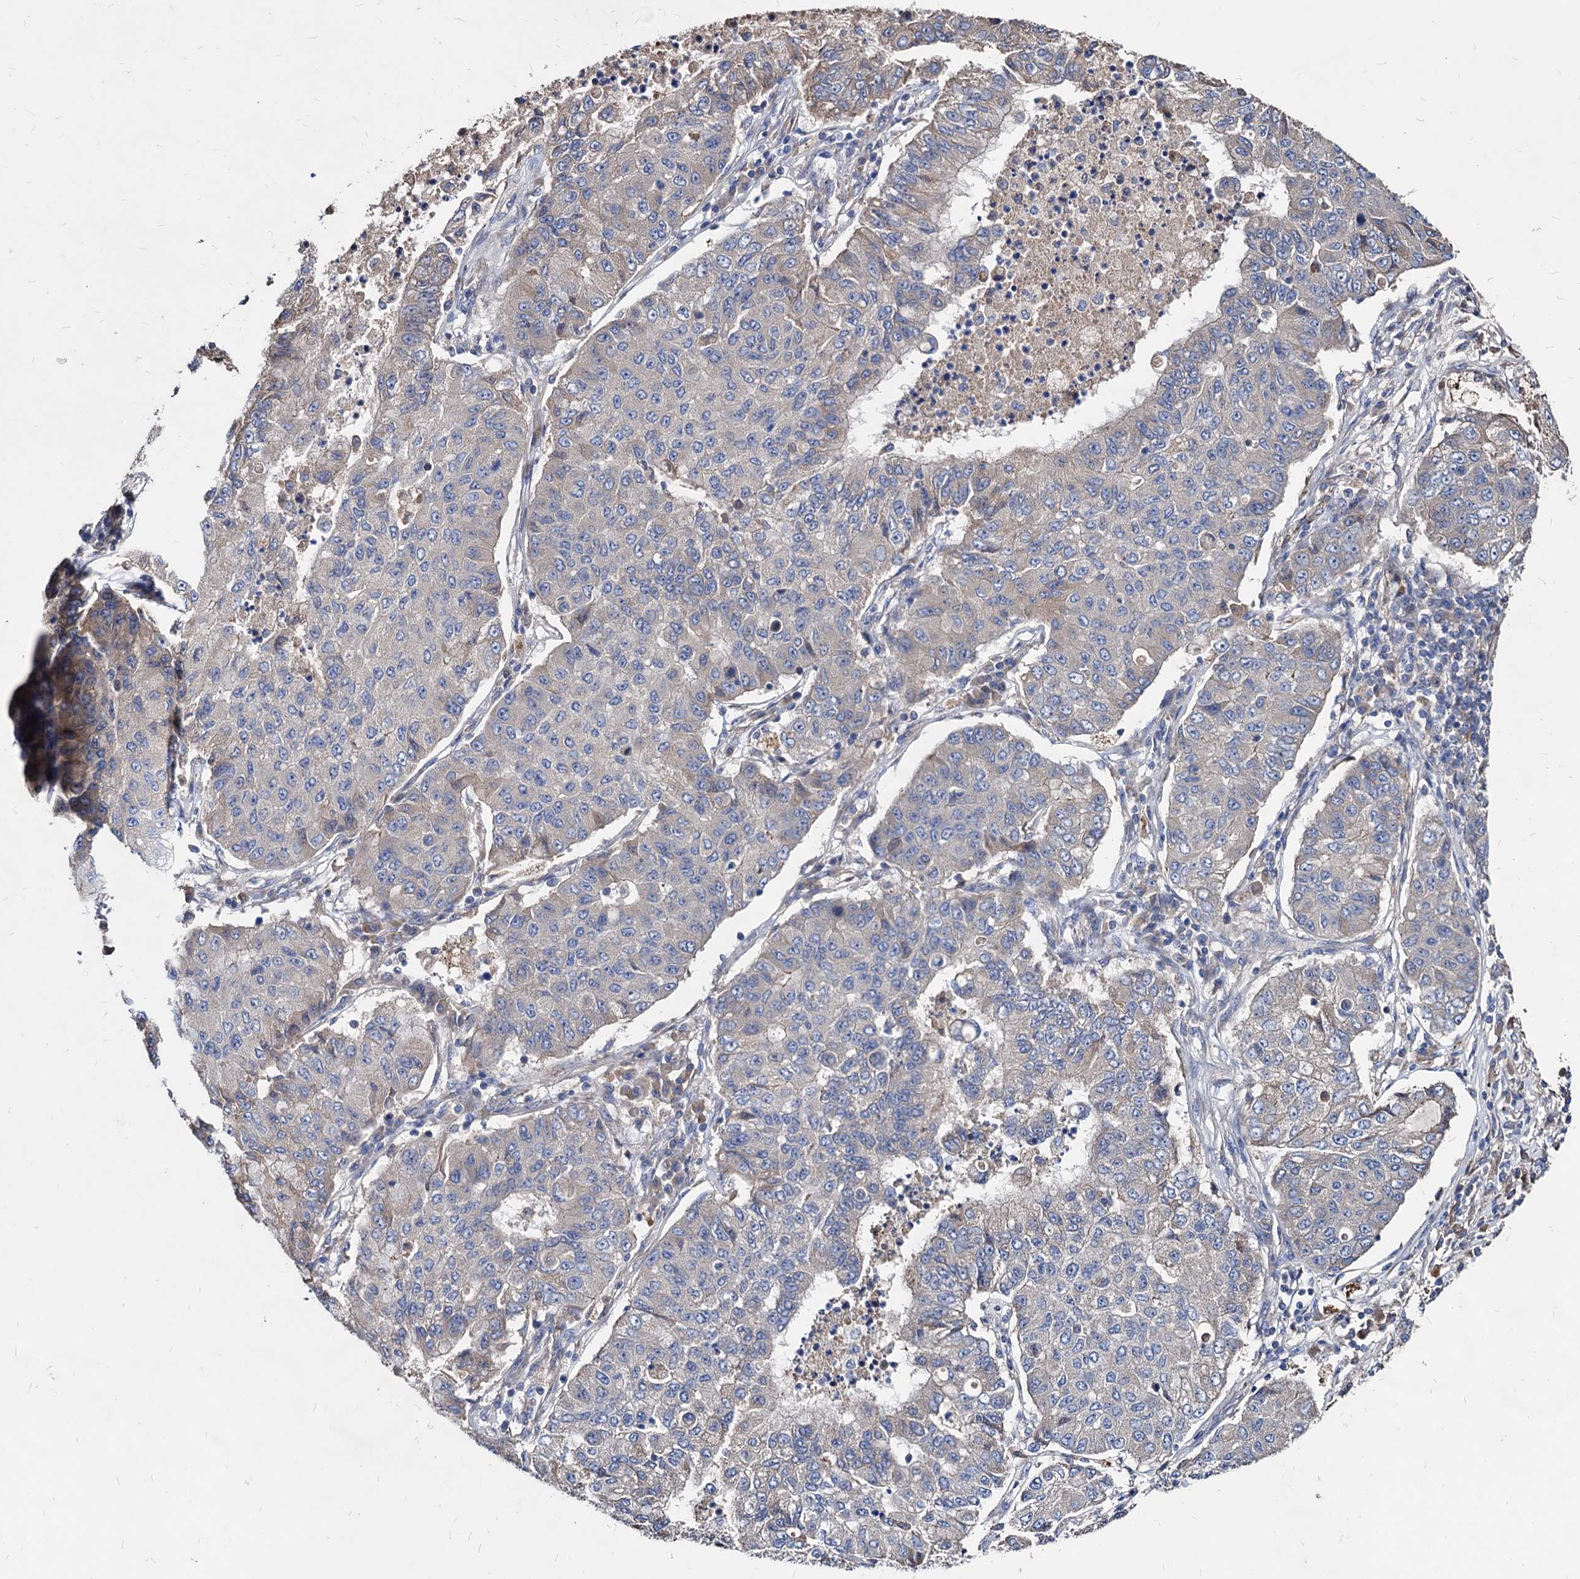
{"staining": {"intensity": "weak", "quantity": "<25%", "location": "cytoplasmic/membranous"}, "tissue": "lung cancer", "cell_type": "Tumor cells", "image_type": "cancer", "snomed": [{"axis": "morphology", "description": "Squamous cell carcinoma, NOS"}, {"axis": "topography", "description": "Lung"}], "caption": "Immunohistochemistry photomicrograph of neoplastic tissue: human lung cancer stained with DAB (3,3'-diaminobenzidine) shows no significant protein expression in tumor cells.", "gene": "WDR11", "patient": {"sex": "male", "age": 74}}